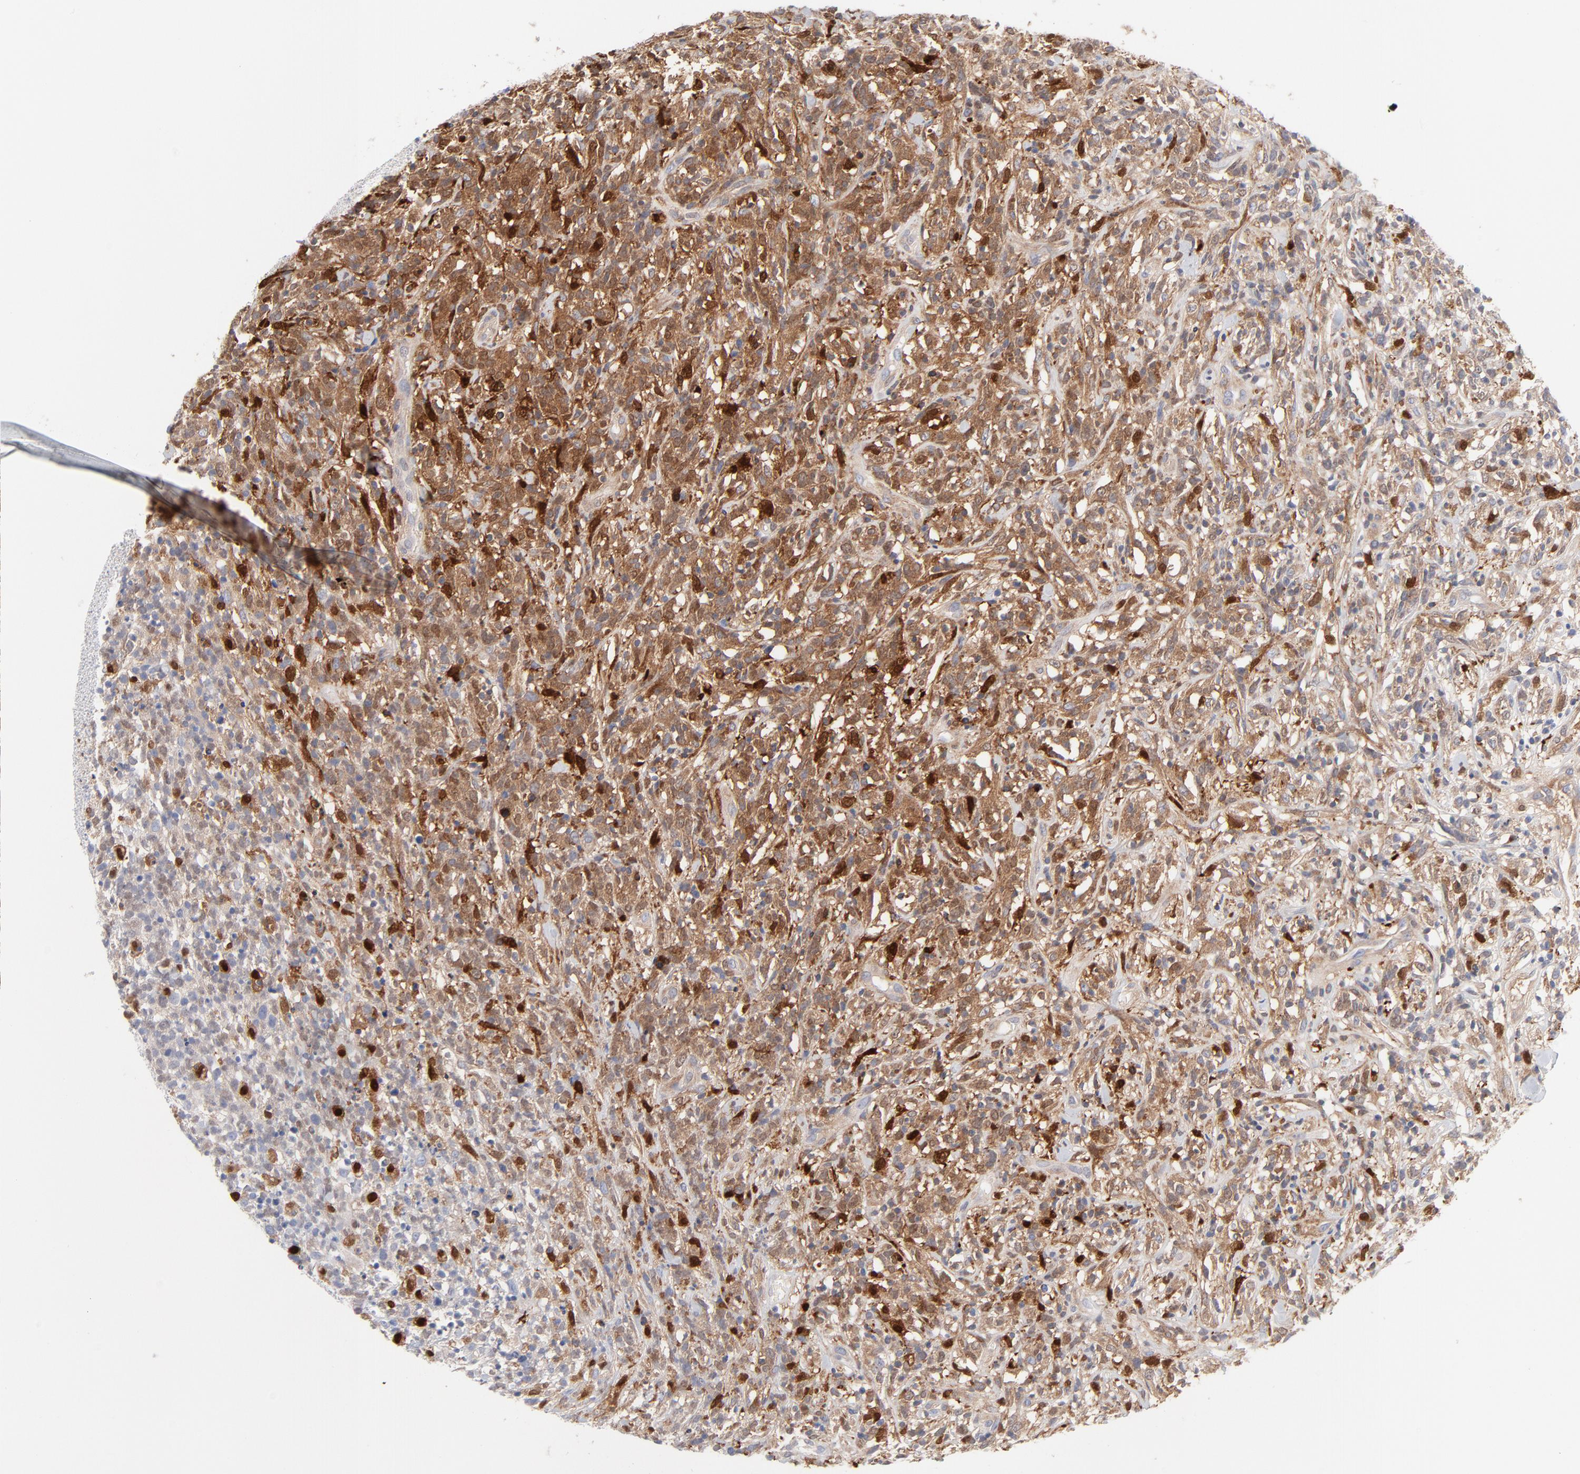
{"staining": {"intensity": "strong", "quantity": "<25%", "location": "cytoplasmic/membranous"}, "tissue": "lymphoma", "cell_type": "Tumor cells", "image_type": "cancer", "snomed": [{"axis": "morphology", "description": "Malignant lymphoma, non-Hodgkin's type, High grade"}, {"axis": "topography", "description": "Lymph node"}], "caption": "Immunohistochemistry (IHC) of lymphoma shows medium levels of strong cytoplasmic/membranous staining in approximately <25% of tumor cells. The staining was performed using DAB to visualize the protein expression in brown, while the nuclei were stained in blue with hematoxylin (Magnification: 20x).", "gene": "IFIT2", "patient": {"sex": "female", "age": 73}}